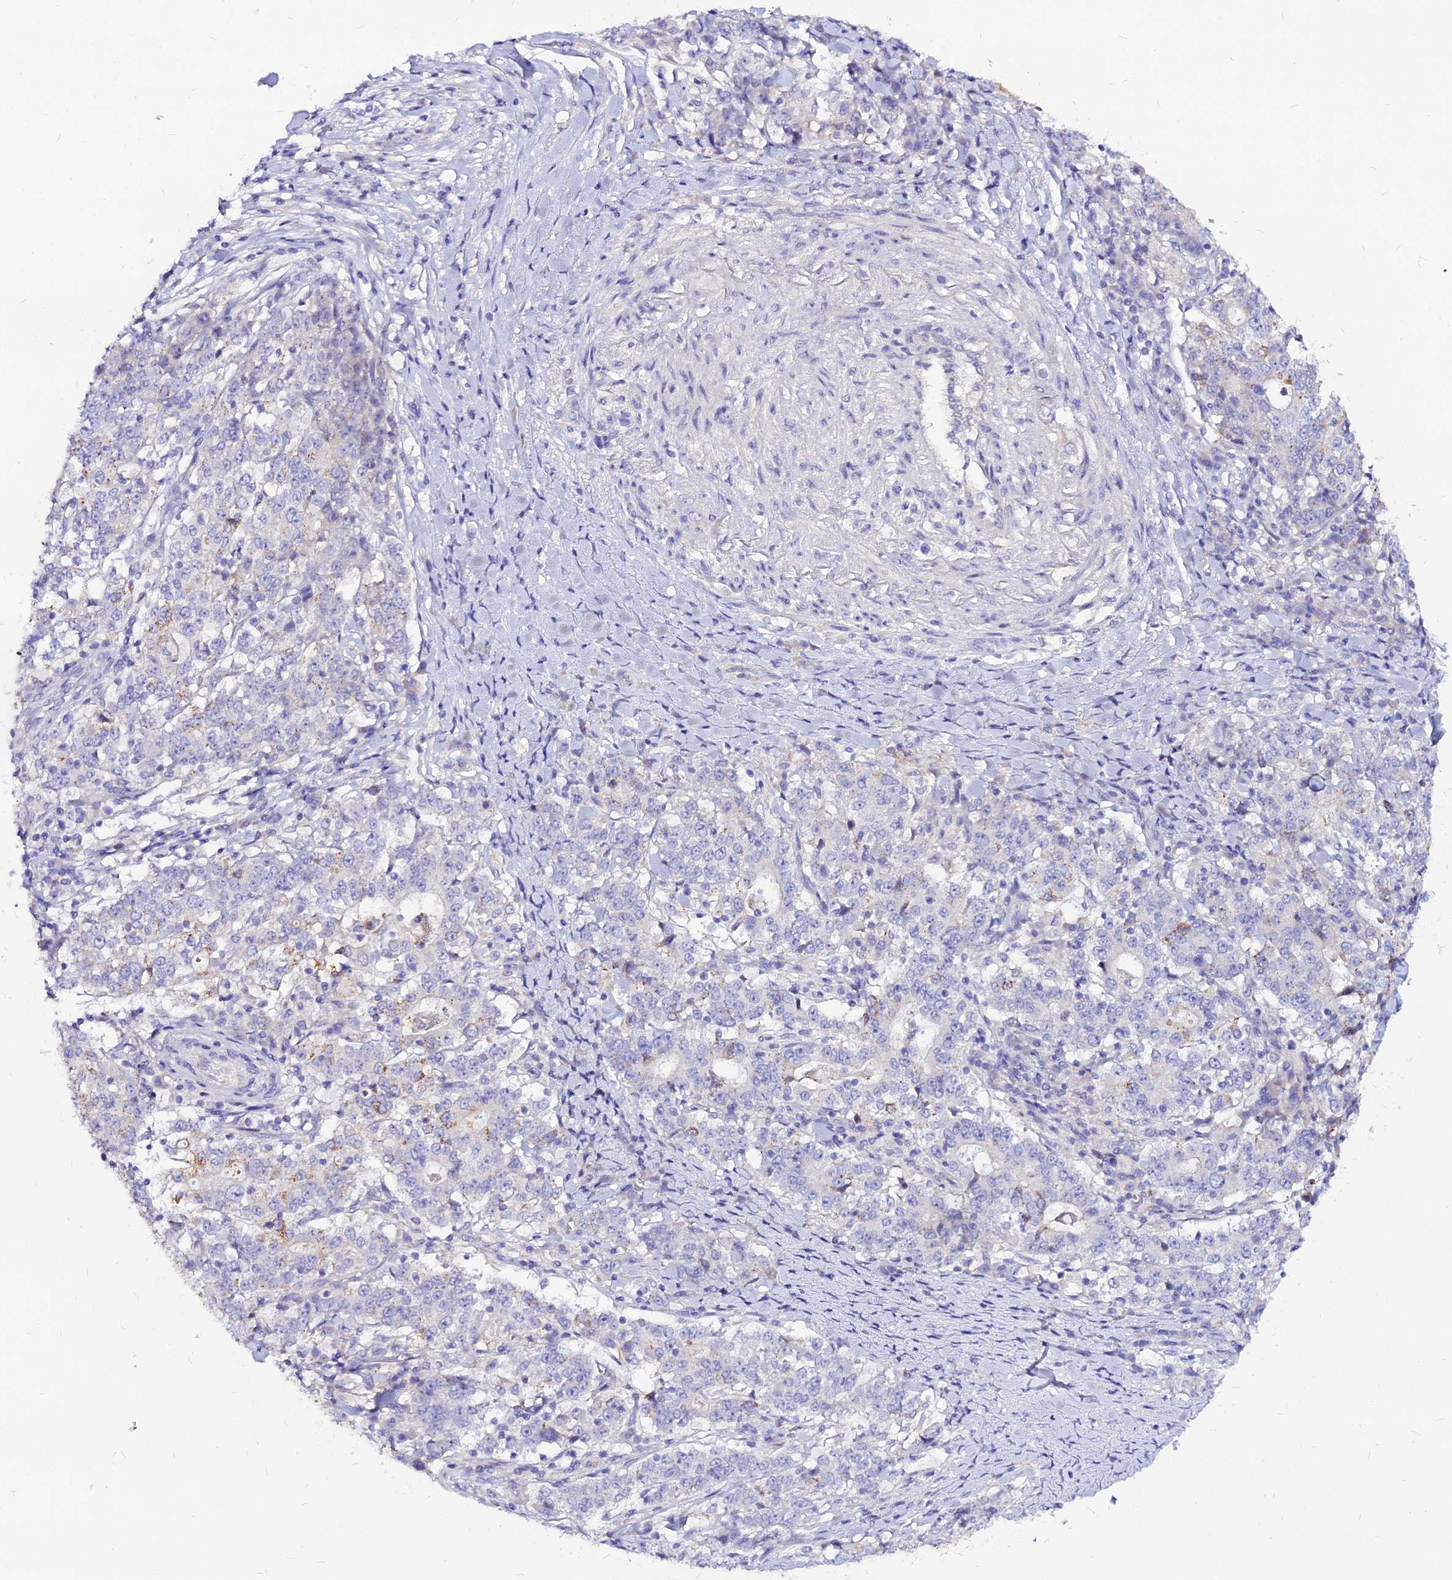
{"staining": {"intensity": "weak", "quantity": "<25%", "location": "cytoplasmic/membranous"}, "tissue": "stomach cancer", "cell_type": "Tumor cells", "image_type": "cancer", "snomed": [{"axis": "morphology", "description": "Adenocarcinoma, NOS"}, {"axis": "topography", "description": "Stomach"}], "caption": "Immunohistochemical staining of human stomach adenocarcinoma reveals no significant expression in tumor cells. (Stains: DAB immunohistochemistry (IHC) with hematoxylin counter stain, Microscopy: brightfield microscopy at high magnification).", "gene": "CZIB", "patient": {"sex": "male", "age": 59}}